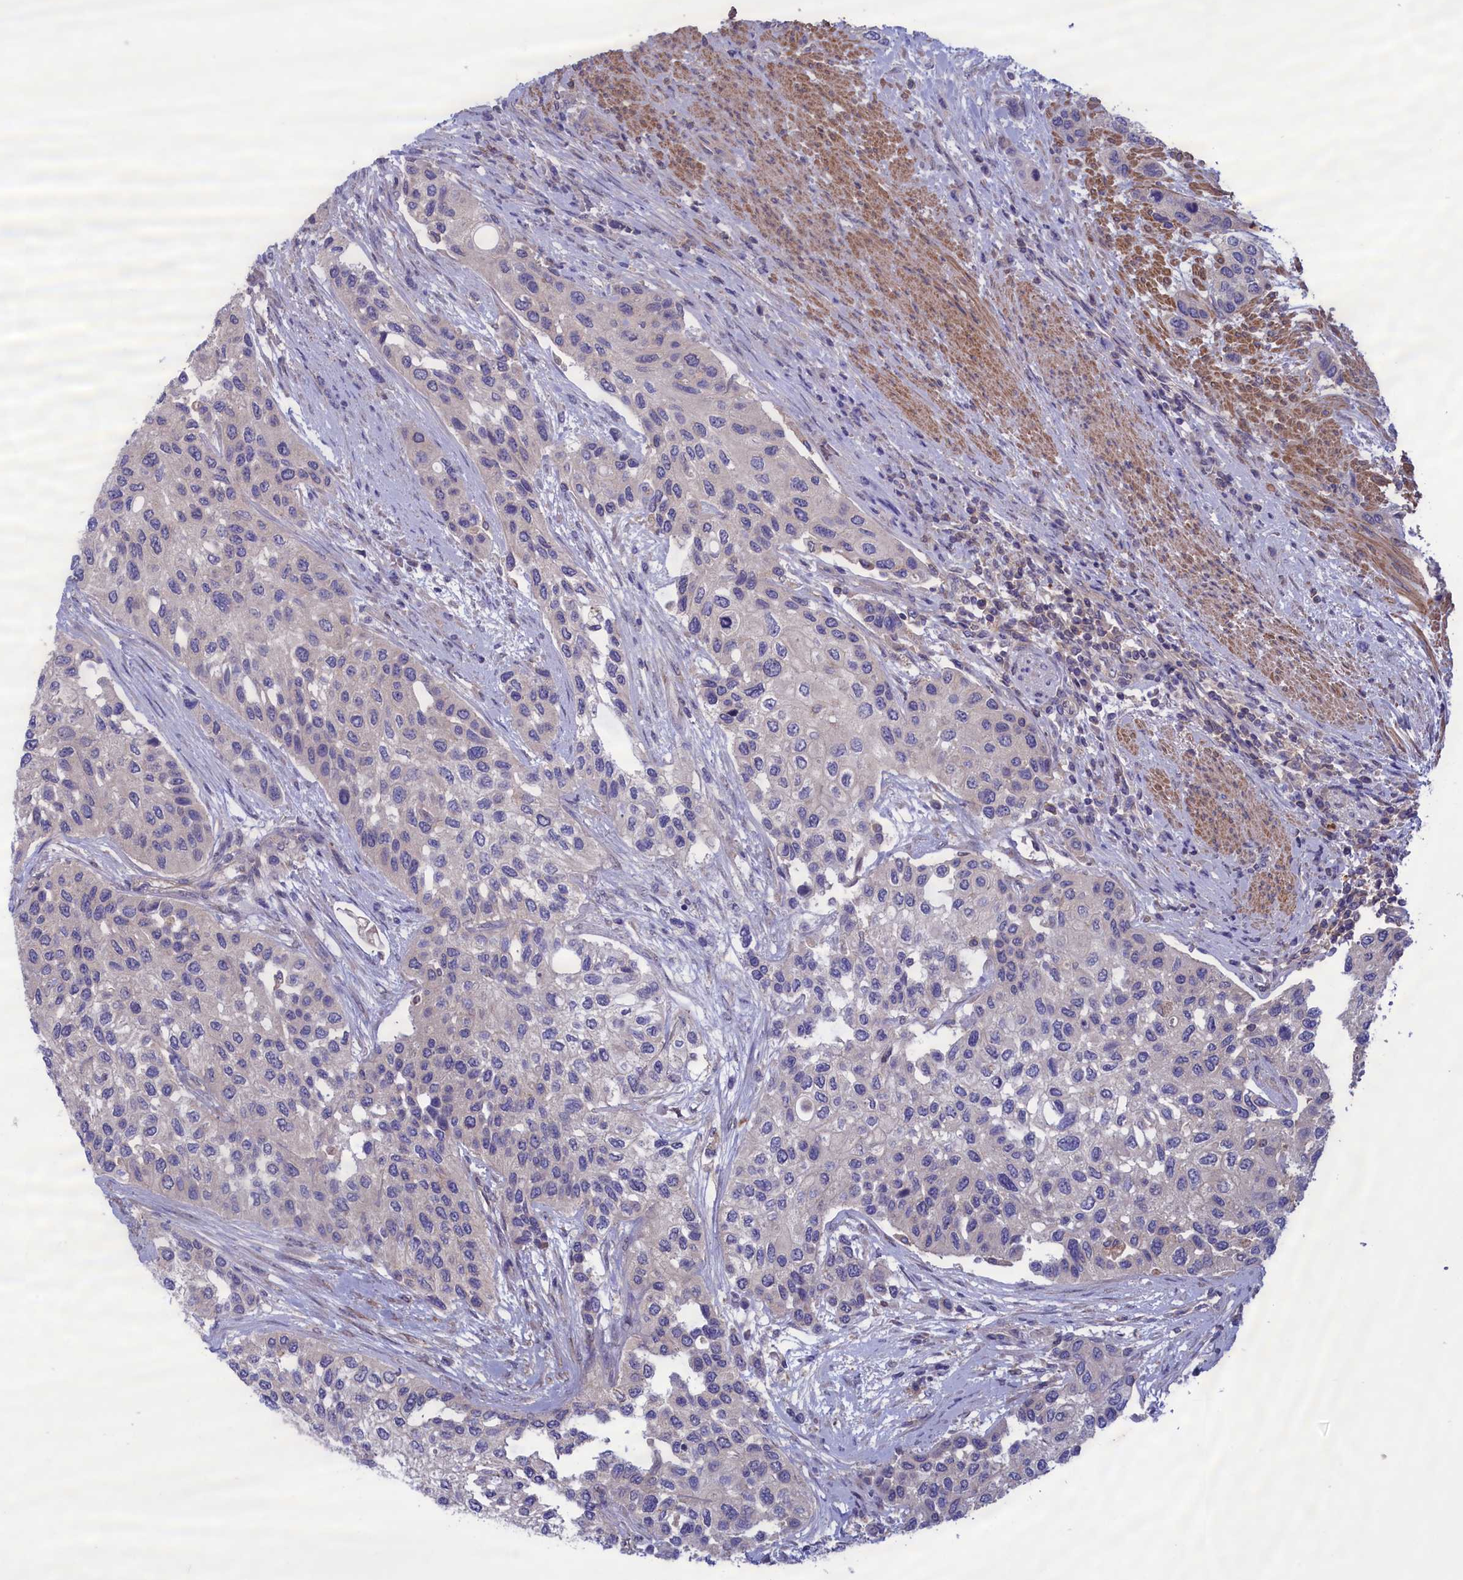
{"staining": {"intensity": "negative", "quantity": "none", "location": "none"}, "tissue": "urothelial cancer", "cell_type": "Tumor cells", "image_type": "cancer", "snomed": [{"axis": "morphology", "description": "Normal tissue, NOS"}, {"axis": "morphology", "description": "Urothelial carcinoma, High grade"}, {"axis": "topography", "description": "Vascular tissue"}, {"axis": "topography", "description": "Urinary bladder"}], "caption": "Immunohistochemistry of human urothelial carcinoma (high-grade) reveals no positivity in tumor cells.", "gene": "AMDHD2", "patient": {"sex": "female", "age": 56}}